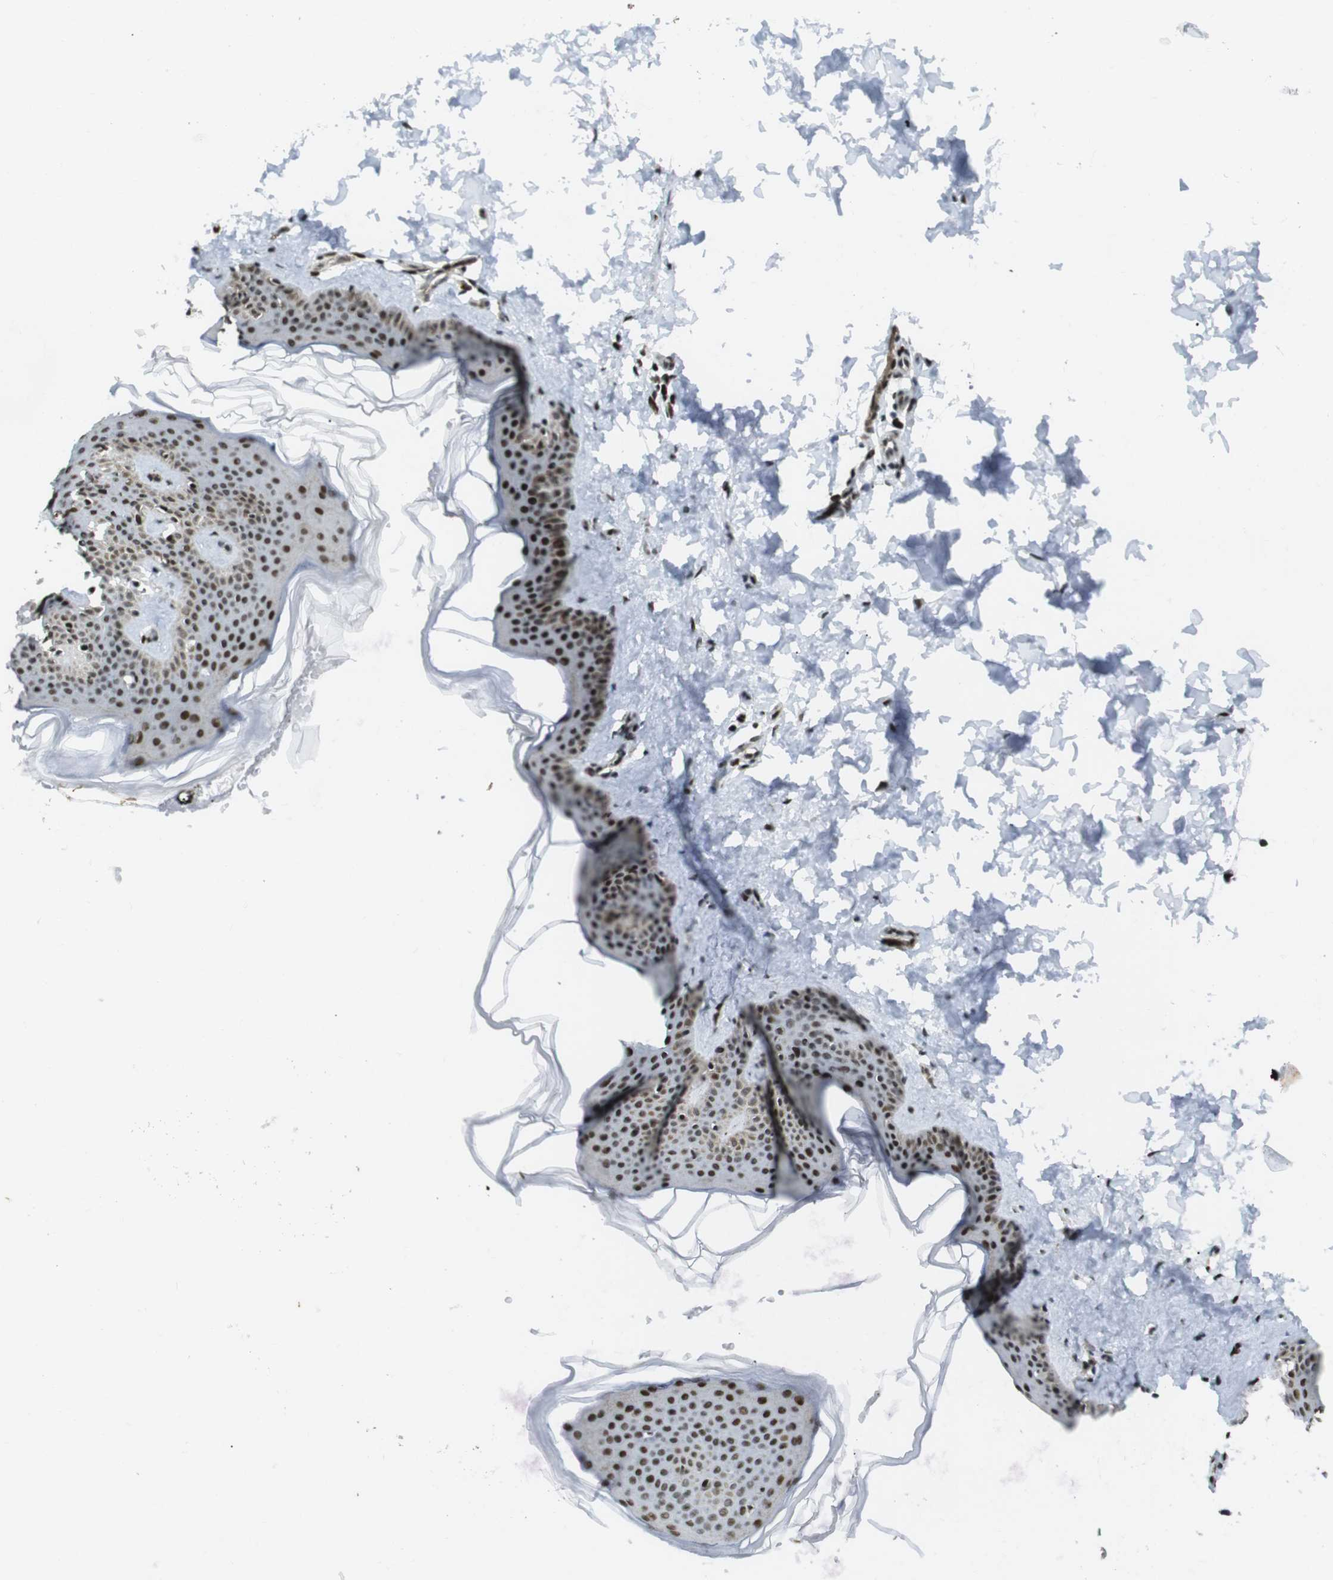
{"staining": {"intensity": "moderate", "quantity": ">75%", "location": "nuclear"}, "tissue": "skin", "cell_type": "Fibroblasts", "image_type": "normal", "snomed": [{"axis": "morphology", "description": "Normal tissue, NOS"}, {"axis": "topography", "description": "Skin"}], "caption": "The photomicrograph reveals immunohistochemical staining of normal skin. There is moderate nuclear expression is present in about >75% of fibroblasts. (Stains: DAB (3,3'-diaminobenzidine) in brown, nuclei in blue, Microscopy: brightfield microscopy at high magnification).", "gene": "ARID1A", "patient": {"sex": "female", "age": 41}}